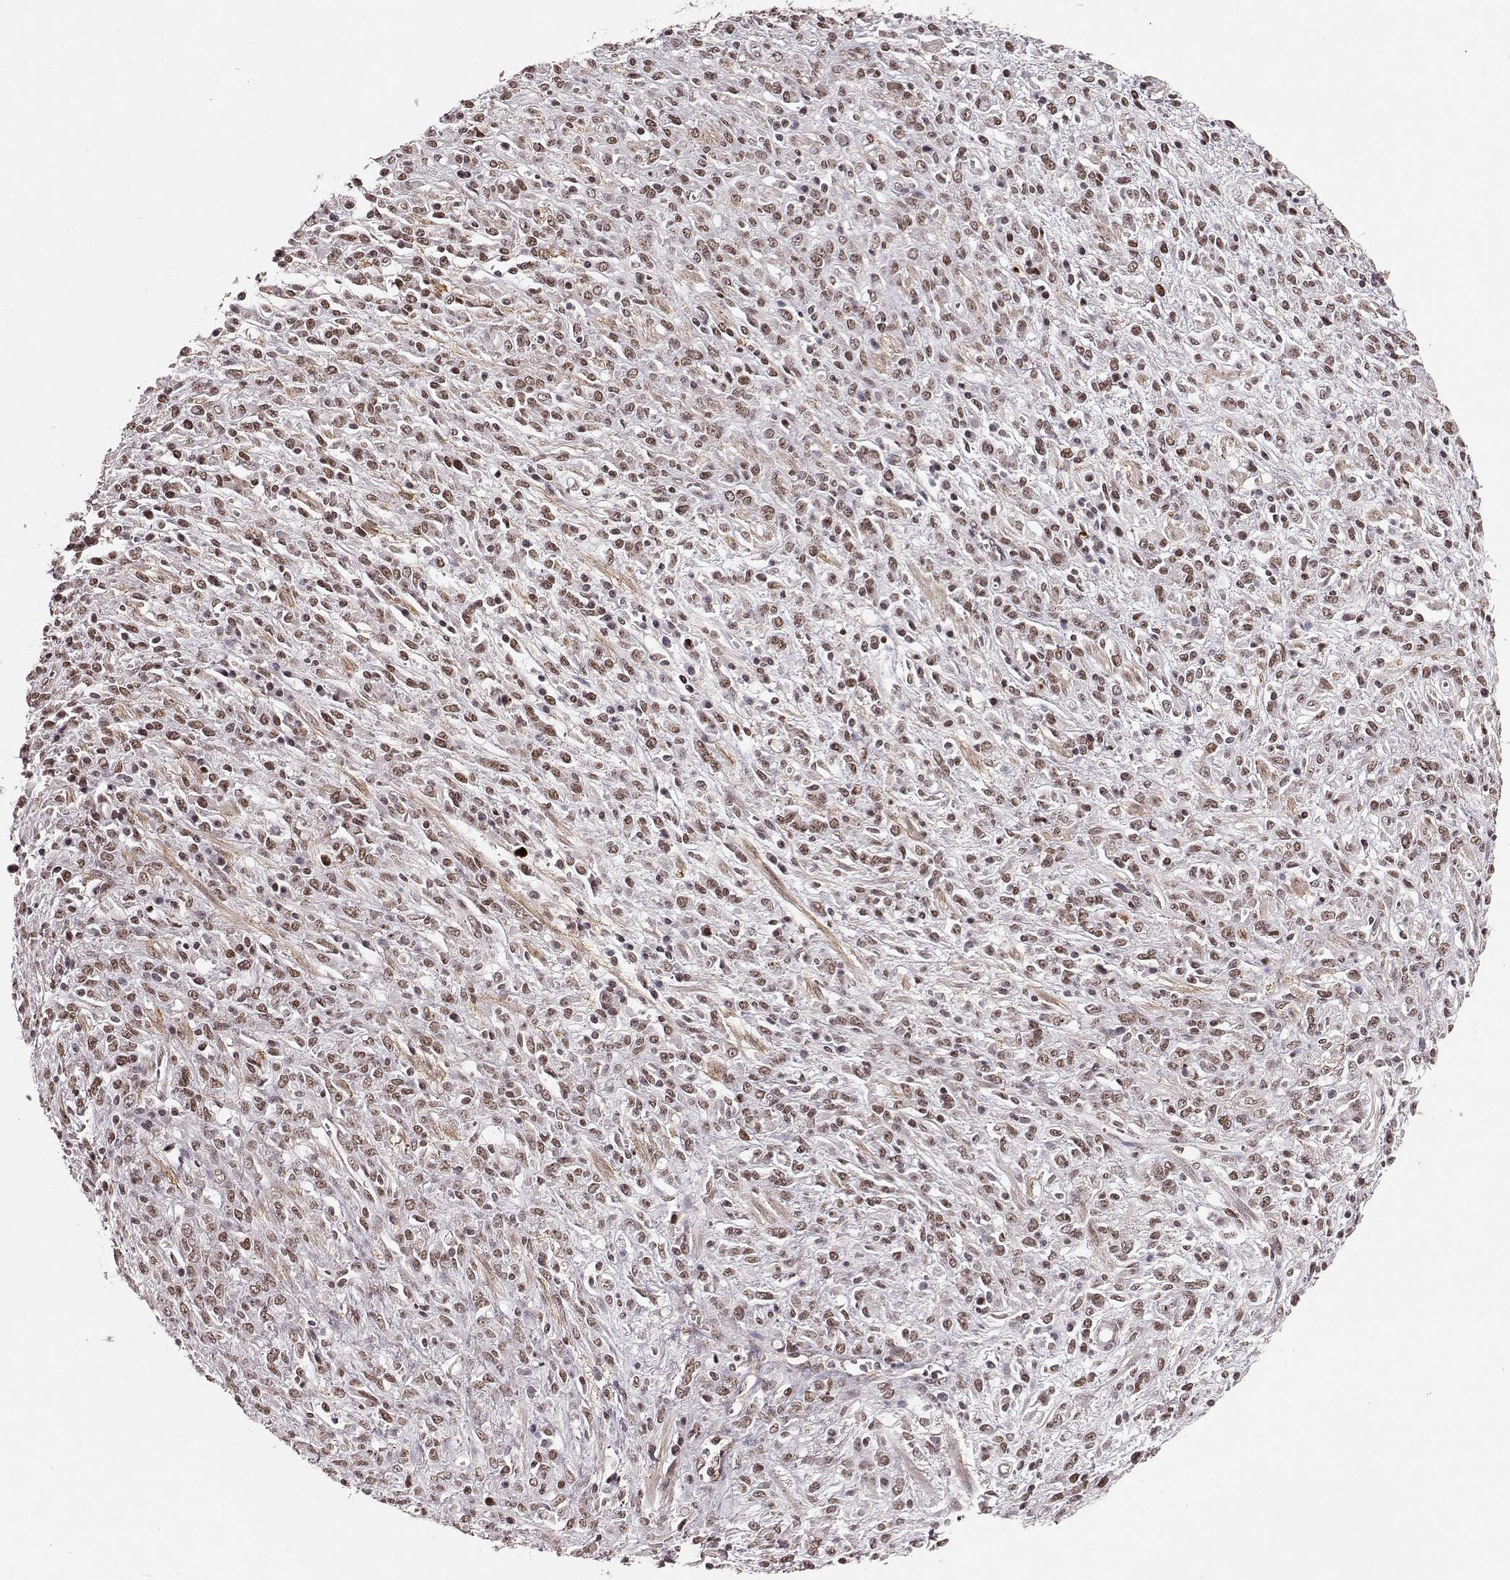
{"staining": {"intensity": "moderate", "quantity": ">75%", "location": "nuclear"}, "tissue": "stomach cancer", "cell_type": "Tumor cells", "image_type": "cancer", "snomed": [{"axis": "morphology", "description": "Adenocarcinoma, NOS"}, {"axis": "topography", "description": "Stomach"}], "caption": "Stomach adenocarcinoma stained with immunohistochemistry (IHC) displays moderate nuclear expression in about >75% of tumor cells.", "gene": "RRAGD", "patient": {"sex": "female", "age": 57}}